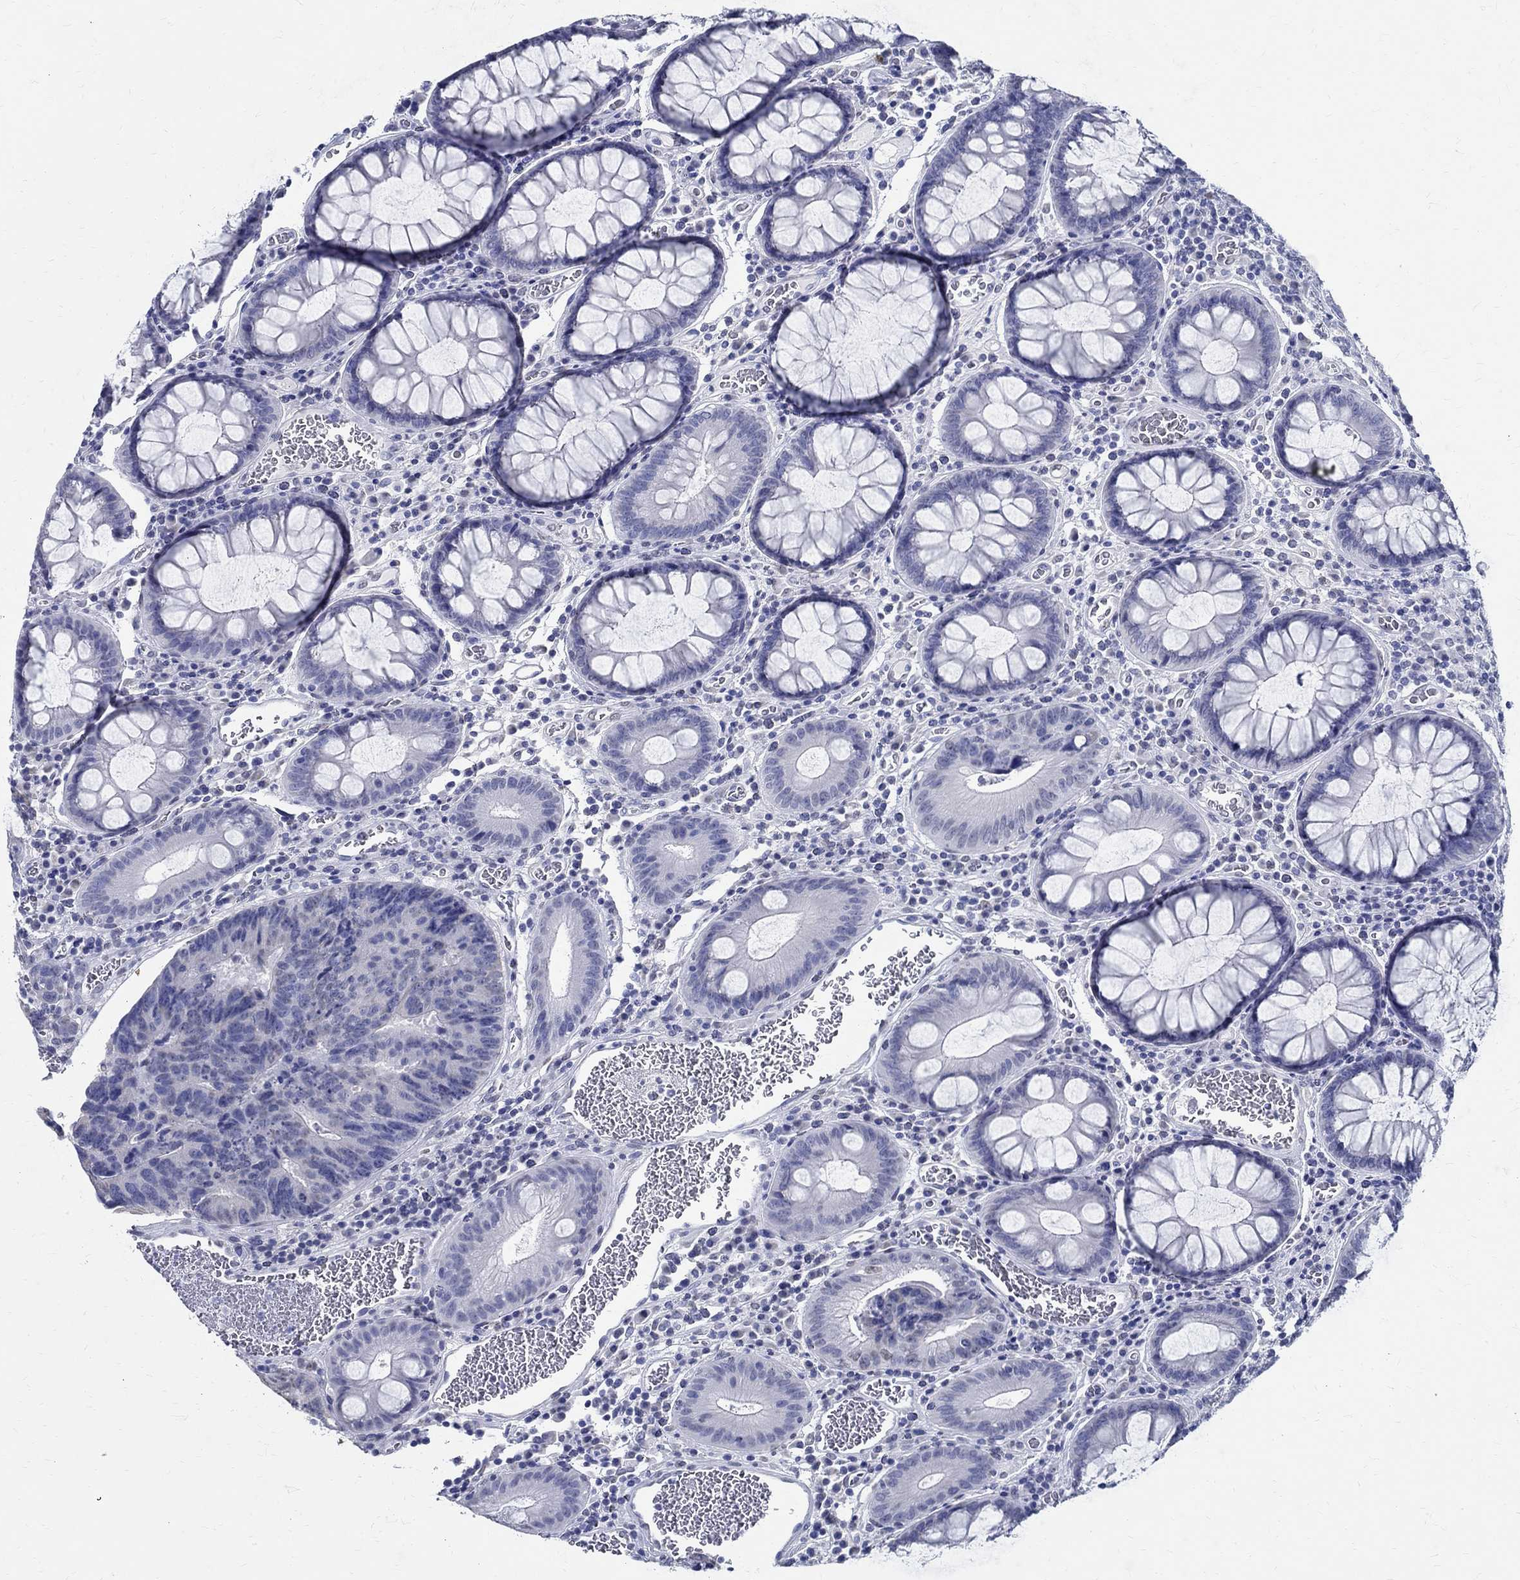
{"staining": {"intensity": "negative", "quantity": "none", "location": "none"}, "tissue": "colorectal cancer", "cell_type": "Tumor cells", "image_type": "cancer", "snomed": [{"axis": "morphology", "description": "Adenocarcinoma, NOS"}, {"axis": "topography", "description": "Colon"}], "caption": "Tumor cells show no significant protein positivity in colorectal adenocarcinoma.", "gene": "TSPAN16", "patient": {"sex": "female", "age": 48}}